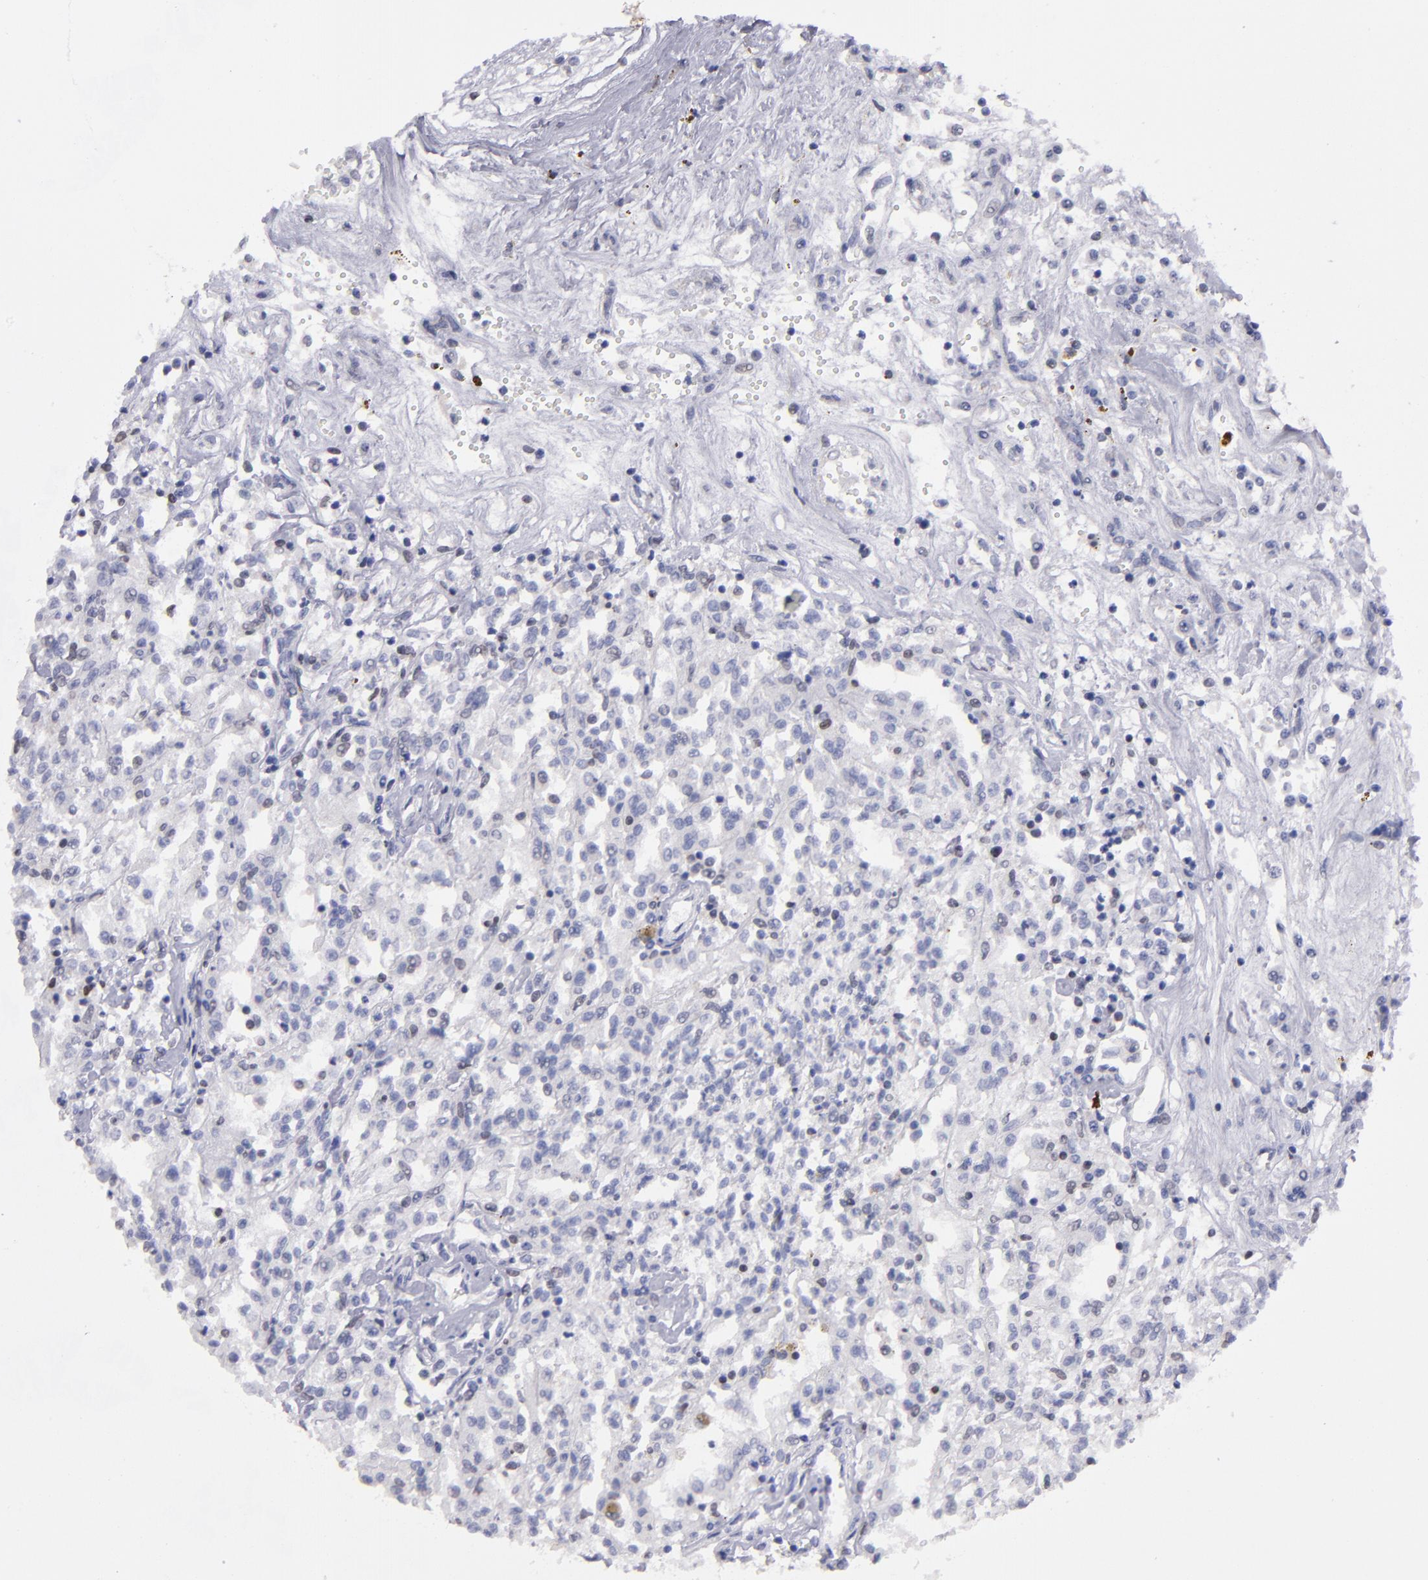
{"staining": {"intensity": "negative", "quantity": "none", "location": "none"}, "tissue": "renal cancer", "cell_type": "Tumor cells", "image_type": "cancer", "snomed": [{"axis": "morphology", "description": "Adenocarcinoma, NOS"}, {"axis": "topography", "description": "Kidney"}], "caption": "Human renal cancer stained for a protein using IHC reveals no expression in tumor cells.", "gene": "IRF8", "patient": {"sex": "male", "age": 78}}